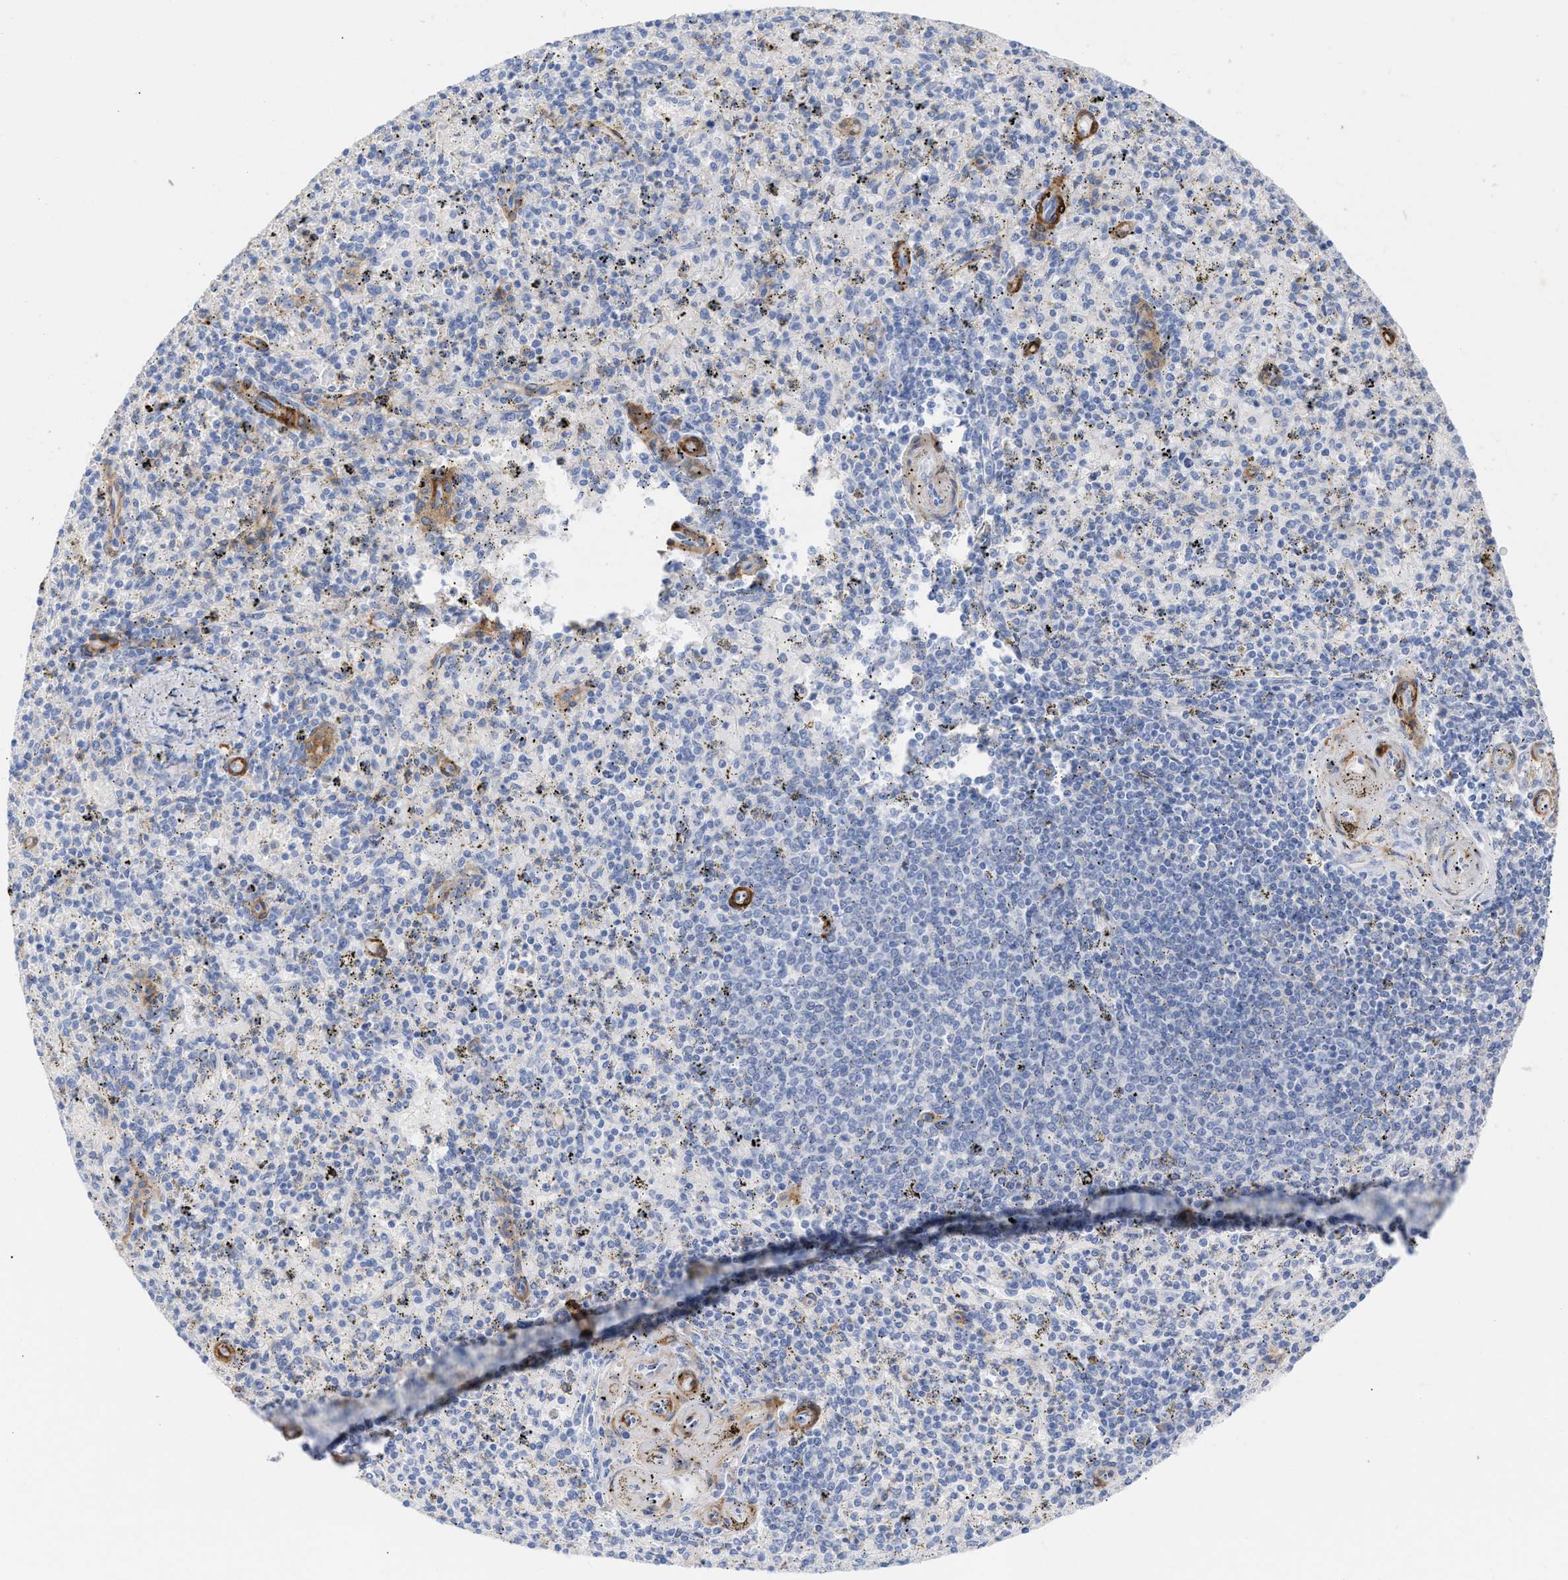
{"staining": {"intensity": "negative", "quantity": "none", "location": "none"}, "tissue": "spleen", "cell_type": "Cells in red pulp", "image_type": "normal", "snomed": [{"axis": "morphology", "description": "Normal tissue, NOS"}, {"axis": "topography", "description": "Spleen"}], "caption": "This micrograph is of benign spleen stained with IHC to label a protein in brown with the nuclei are counter-stained blue. There is no staining in cells in red pulp.", "gene": "AMPH", "patient": {"sex": "male", "age": 72}}